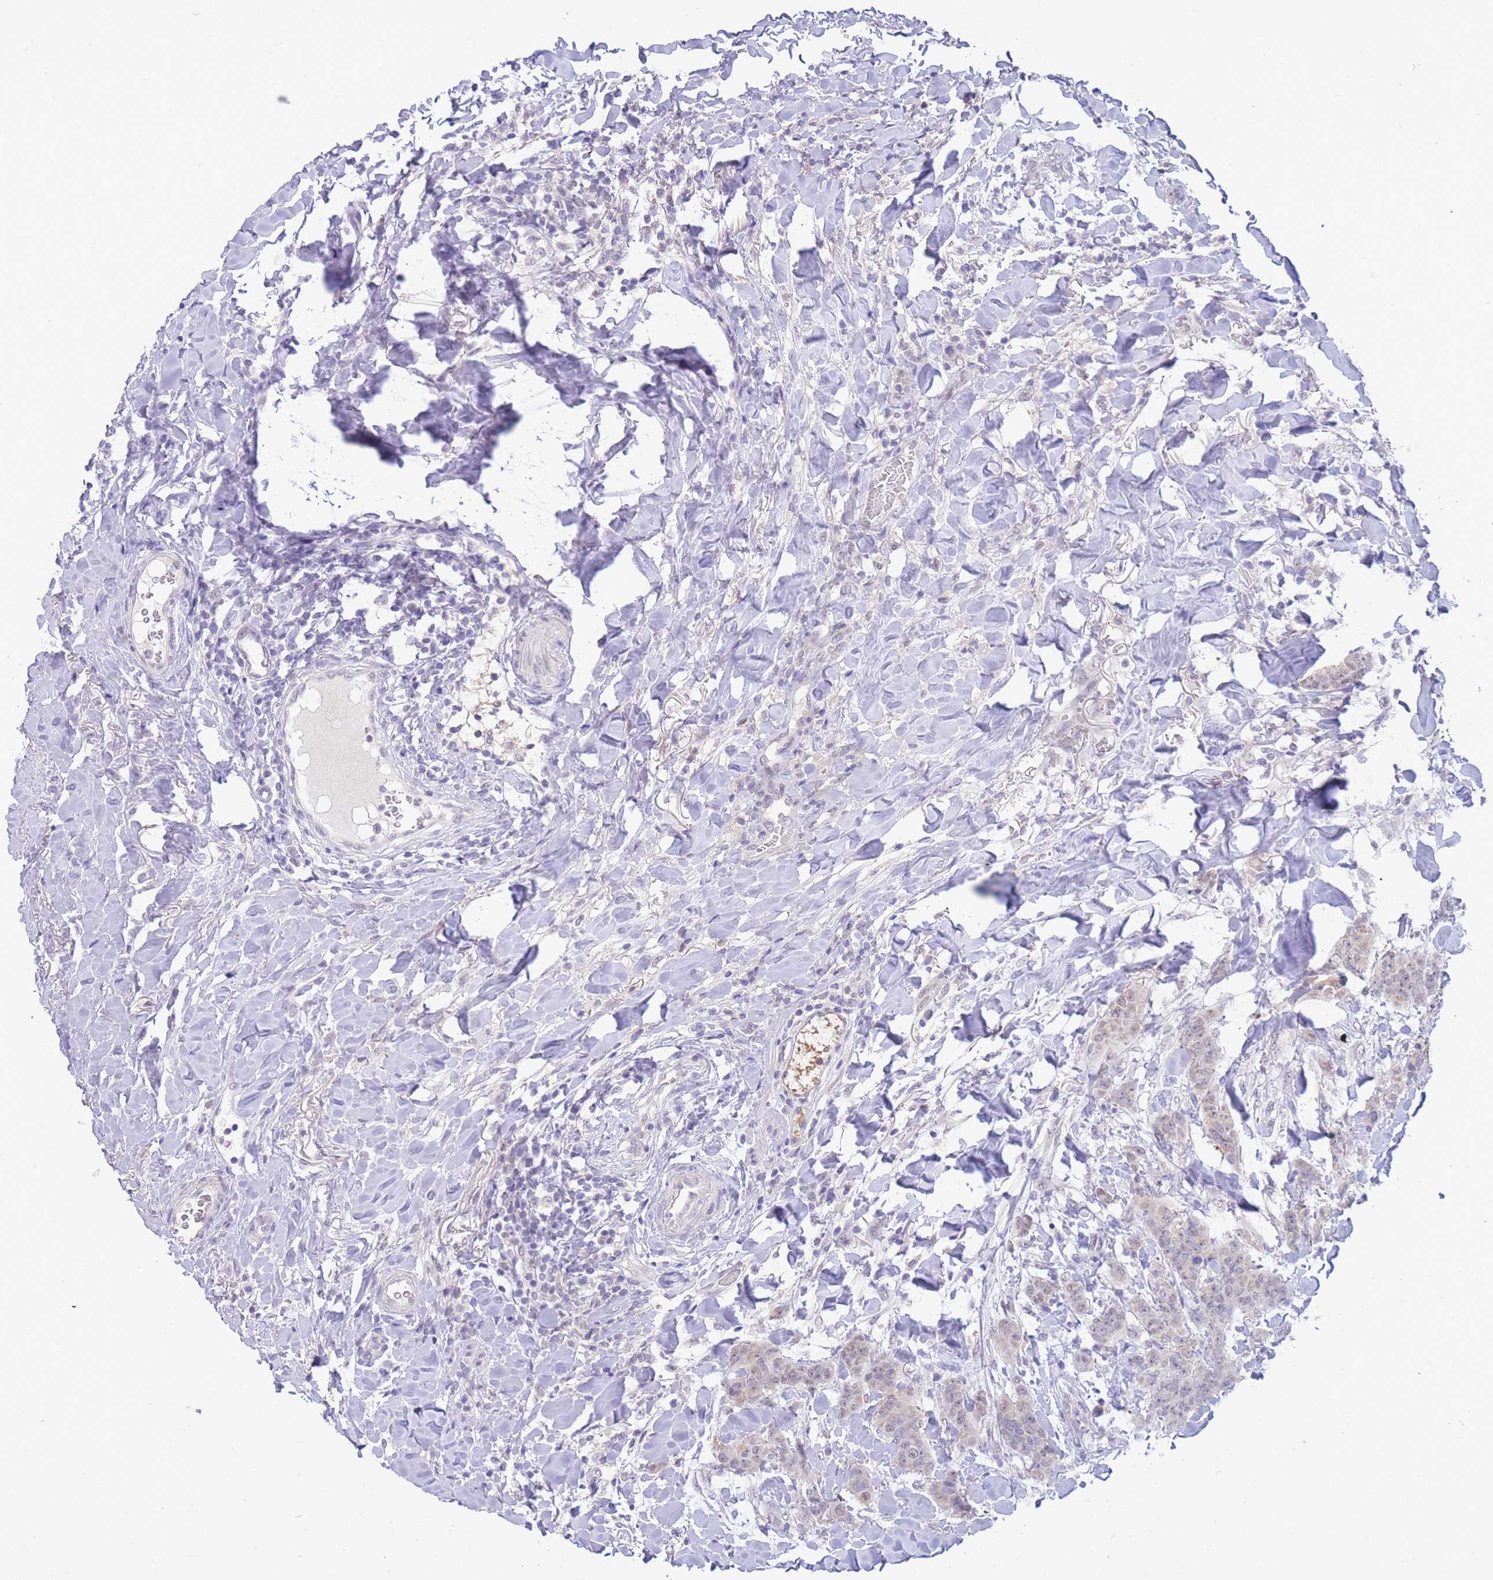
{"staining": {"intensity": "negative", "quantity": "none", "location": "none"}, "tissue": "breast cancer", "cell_type": "Tumor cells", "image_type": "cancer", "snomed": [{"axis": "morphology", "description": "Duct carcinoma"}, {"axis": "topography", "description": "Breast"}], "caption": "Immunohistochemistry (IHC) histopathology image of human breast infiltrating ductal carcinoma stained for a protein (brown), which exhibits no staining in tumor cells.", "gene": "GOLGA6L25", "patient": {"sex": "female", "age": 40}}